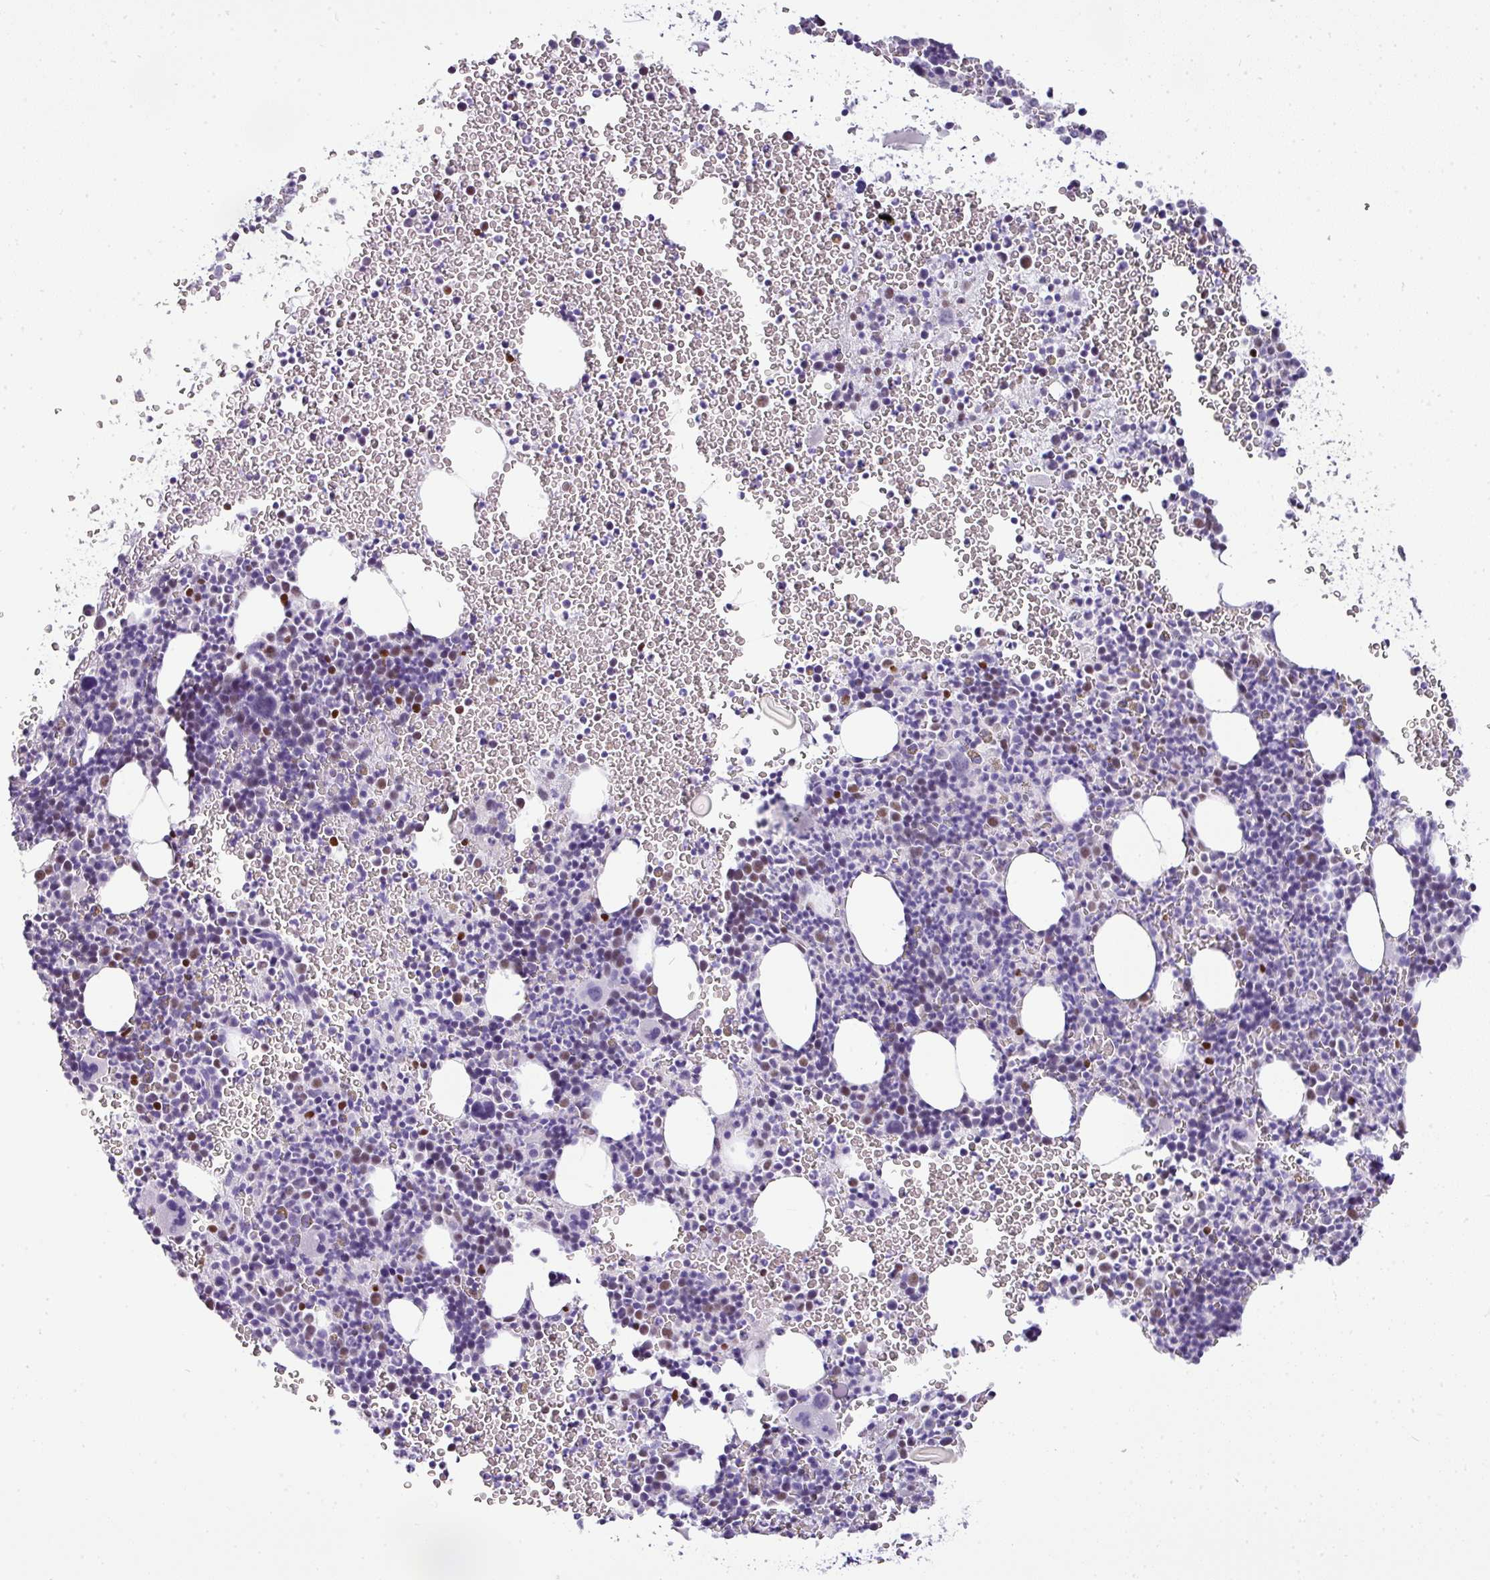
{"staining": {"intensity": "moderate", "quantity": "<25%", "location": "nuclear"}, "tissue": "bone marrow", "cell_type": "Hematopoietic cells", "image_type": "normal", "snomed": [{"axis": "morphology", "description": "Normal tissue, NOS"}, {"axis": "topography", "description": "Bone marrow"}], "caption": "The micrograph demonstrates a brown stain indicating the presence of a protein in the nuclear of hematopoietic cells in bone marrow.", "gene": "BCL11A", "patient": {"sex": "male", "age": 61}}